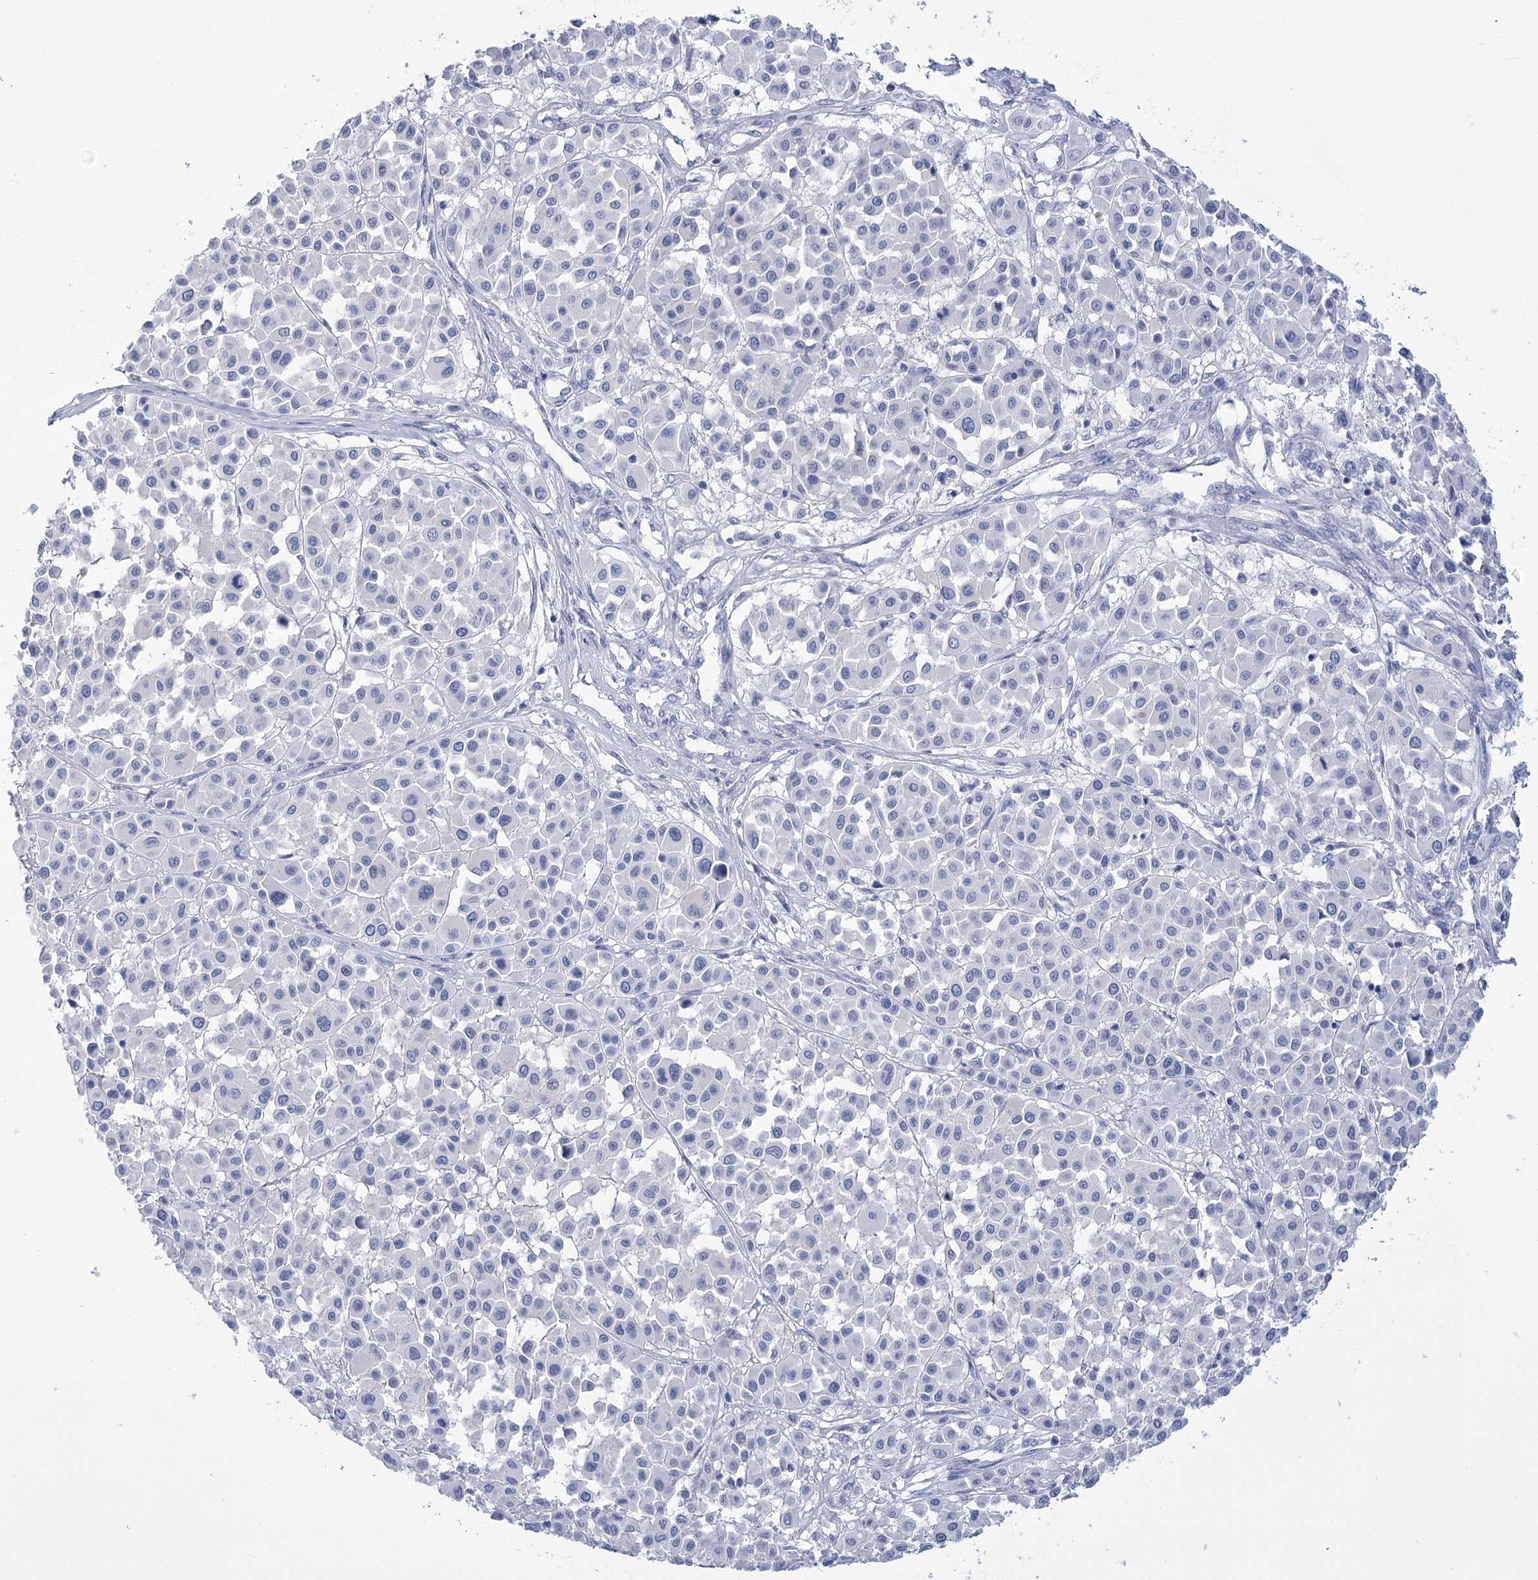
{"staining": {"intensity": "negative", "quantity": "none", "location": "none"}, "tissue": "melanoma", "cell_type": "Tumor cells", "image_type": "cancer", "snomed": [{"axis": "morphology", "description": "Malignant melanoma, Metastatic site"}, {"axis": "topography", "description": "Soft tissue"}], "caption": "This is a photomicrograph of immunohistochemistry staining of malignant melanoma (metastatic site), which shows no expression in tumor cells.", "gene": "PBLD", "patient": {"sex": "male", "age": 41}}